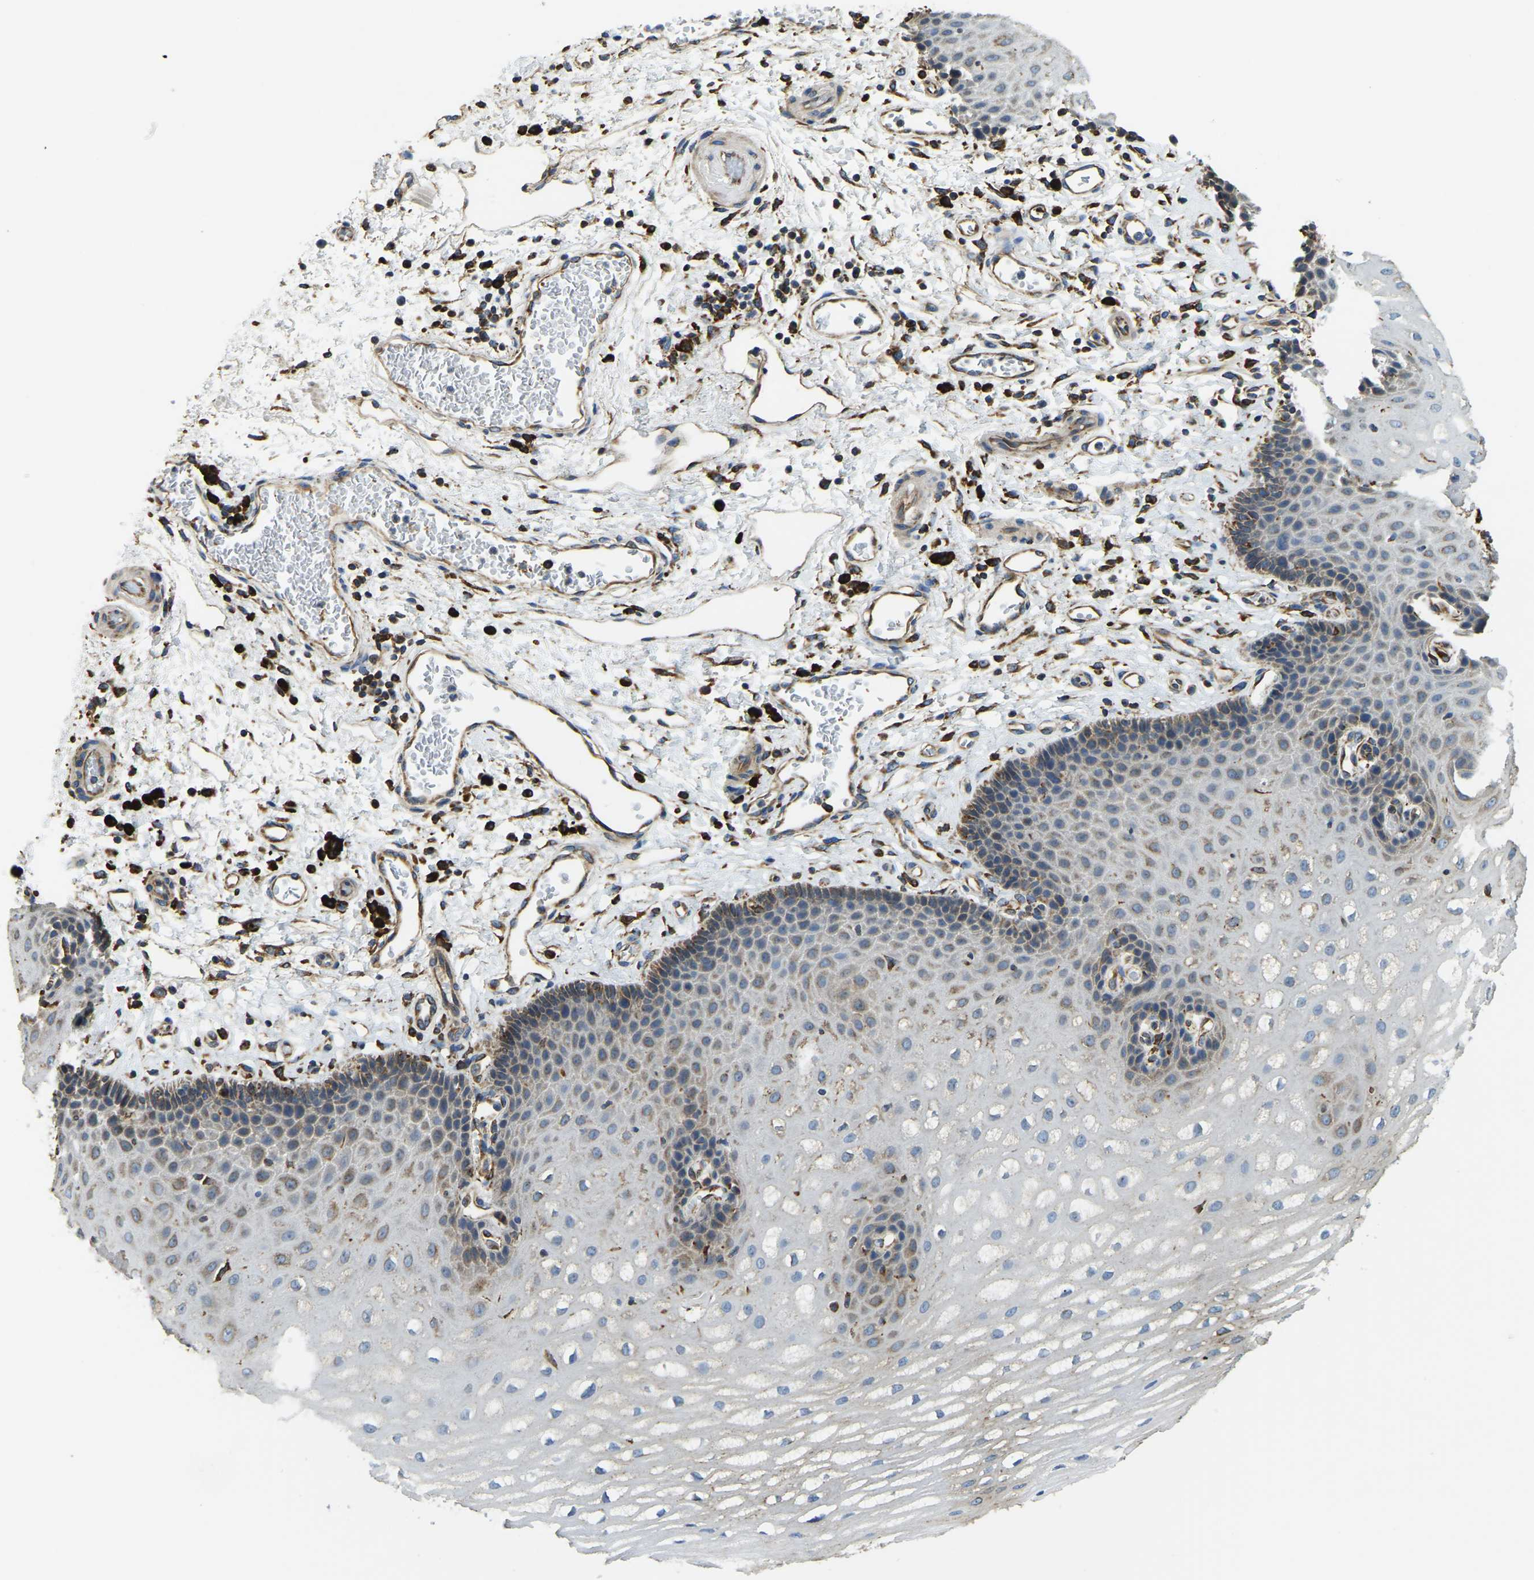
{"staining": {"intensity": "moderate", "quantity": "25%-75%", "location": "cytoplasmic/membranous"}, "tissue": "esophagus", "cell_type": "Squamous epithelial cells", "image_type": "normal", "snomed": [{"axis": "morphology", "description": "Normal tissue, NOS"}, {"axis": "topography", "description": "Esophagus"}], "caption": "The micrograph exhibits immunohistochemical staining of unremarkable esophagus. There is moderate cytoplasmic/membranous staining is appreciated in approximately 25%-75% of squamous epithelial cells. (brown staining indicates protein expression, while blue staining denotes nuclei).", "gene": "RNF115", "patient": {"sex": "male", "age": 54}}